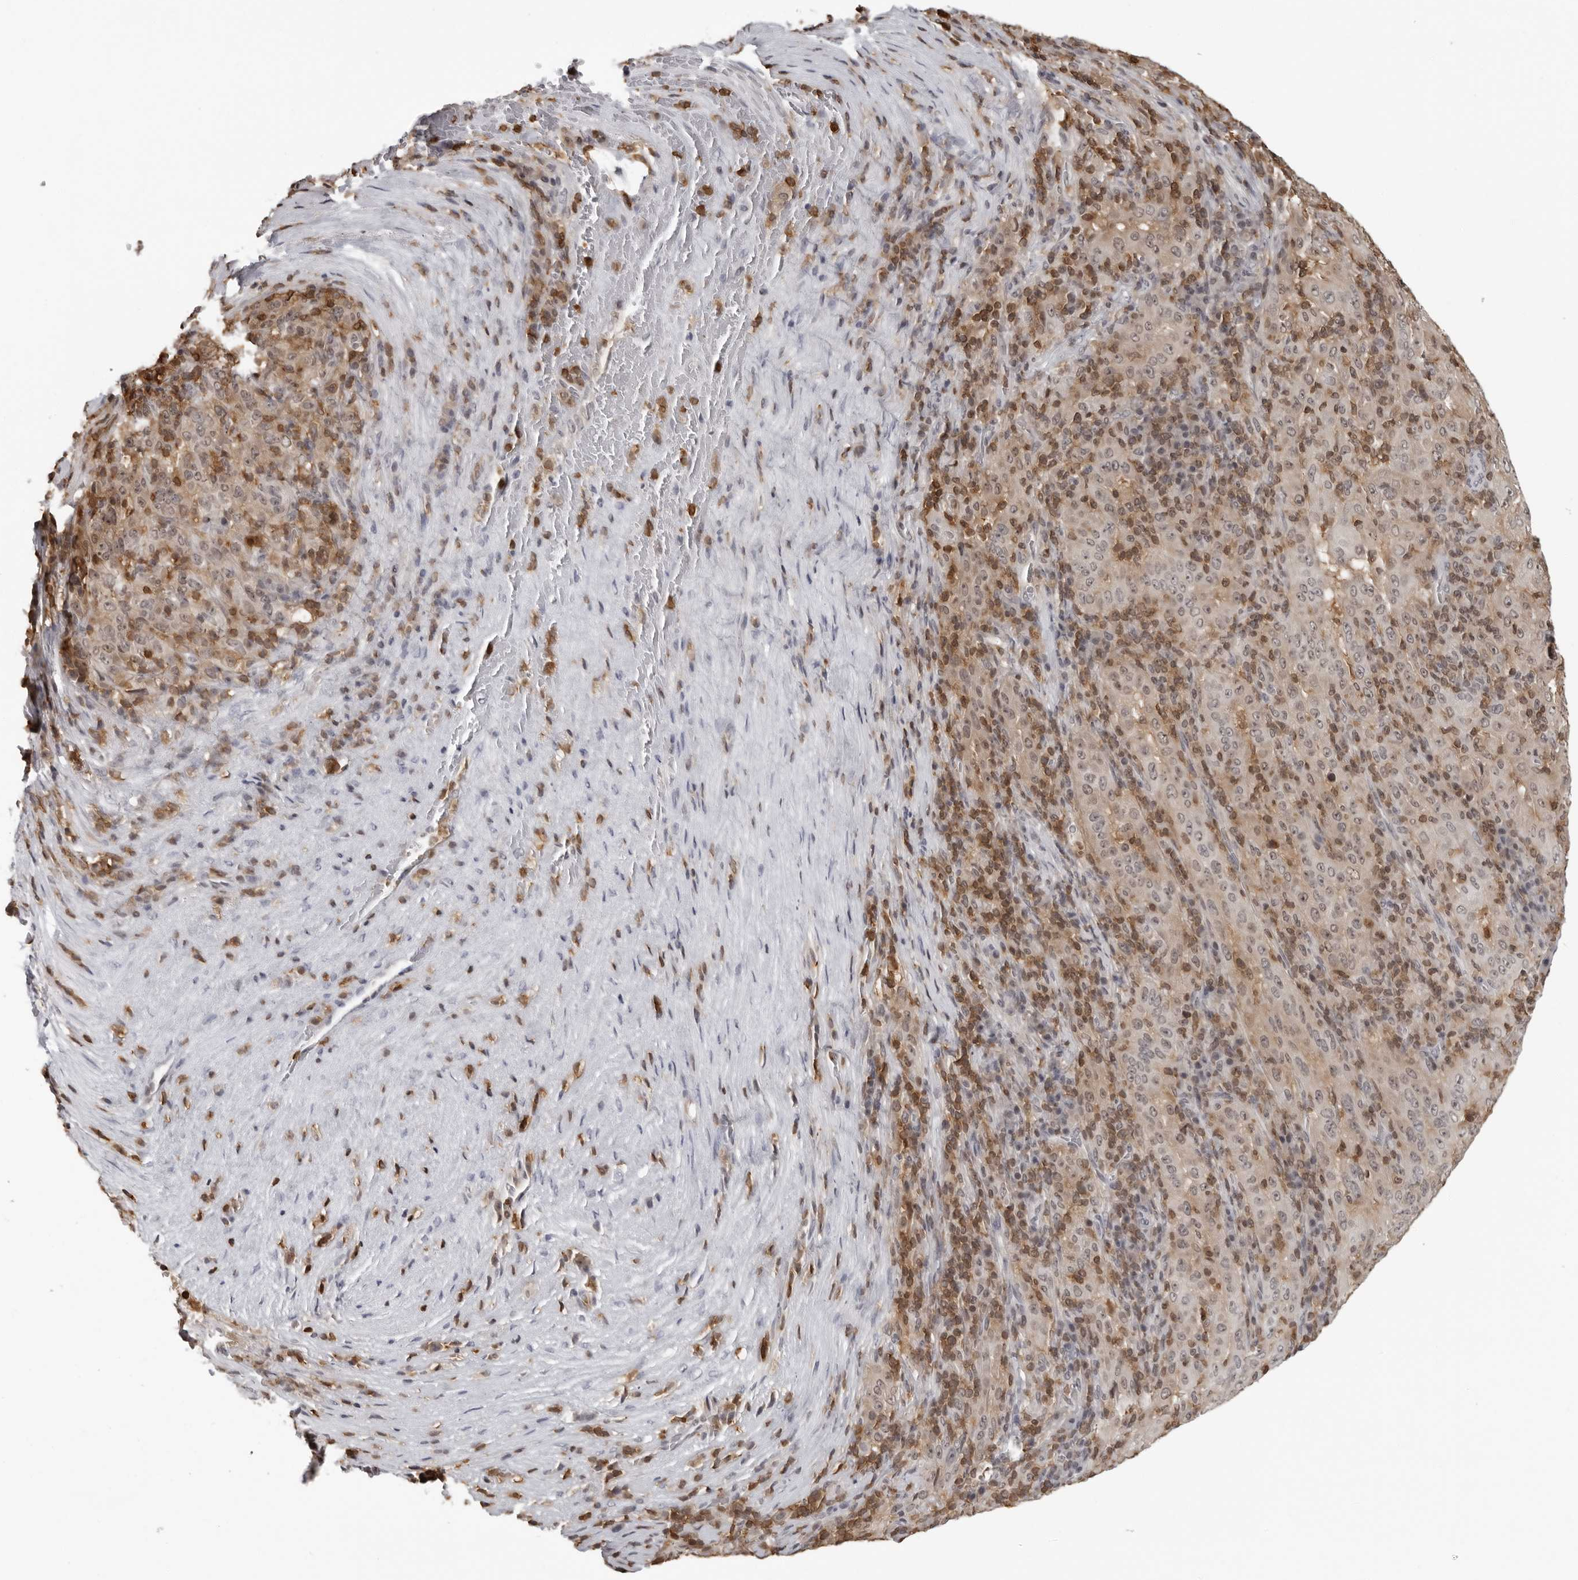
{"staining": {"intensity": "weak", "quantity": ">75%", "location": "cytoplasmic/membranous"}, "tissue": "pancreatic cancer", "cell_type": "Tumor cells", "image_type": "cancer", "snomed": [{"axis": "morphology", "description": "Adenocarcinoma, NOS"}, {"axis": "topography", "description": "Pancreas"}], "caption": "Pancreatic cancer stained for a protein (brown) shows weak cytoplasmic/membranous positive staining in about >75% of tumor cells.", "gene": "HSPH1", "patient": {"sex": "male", "age": 63}}